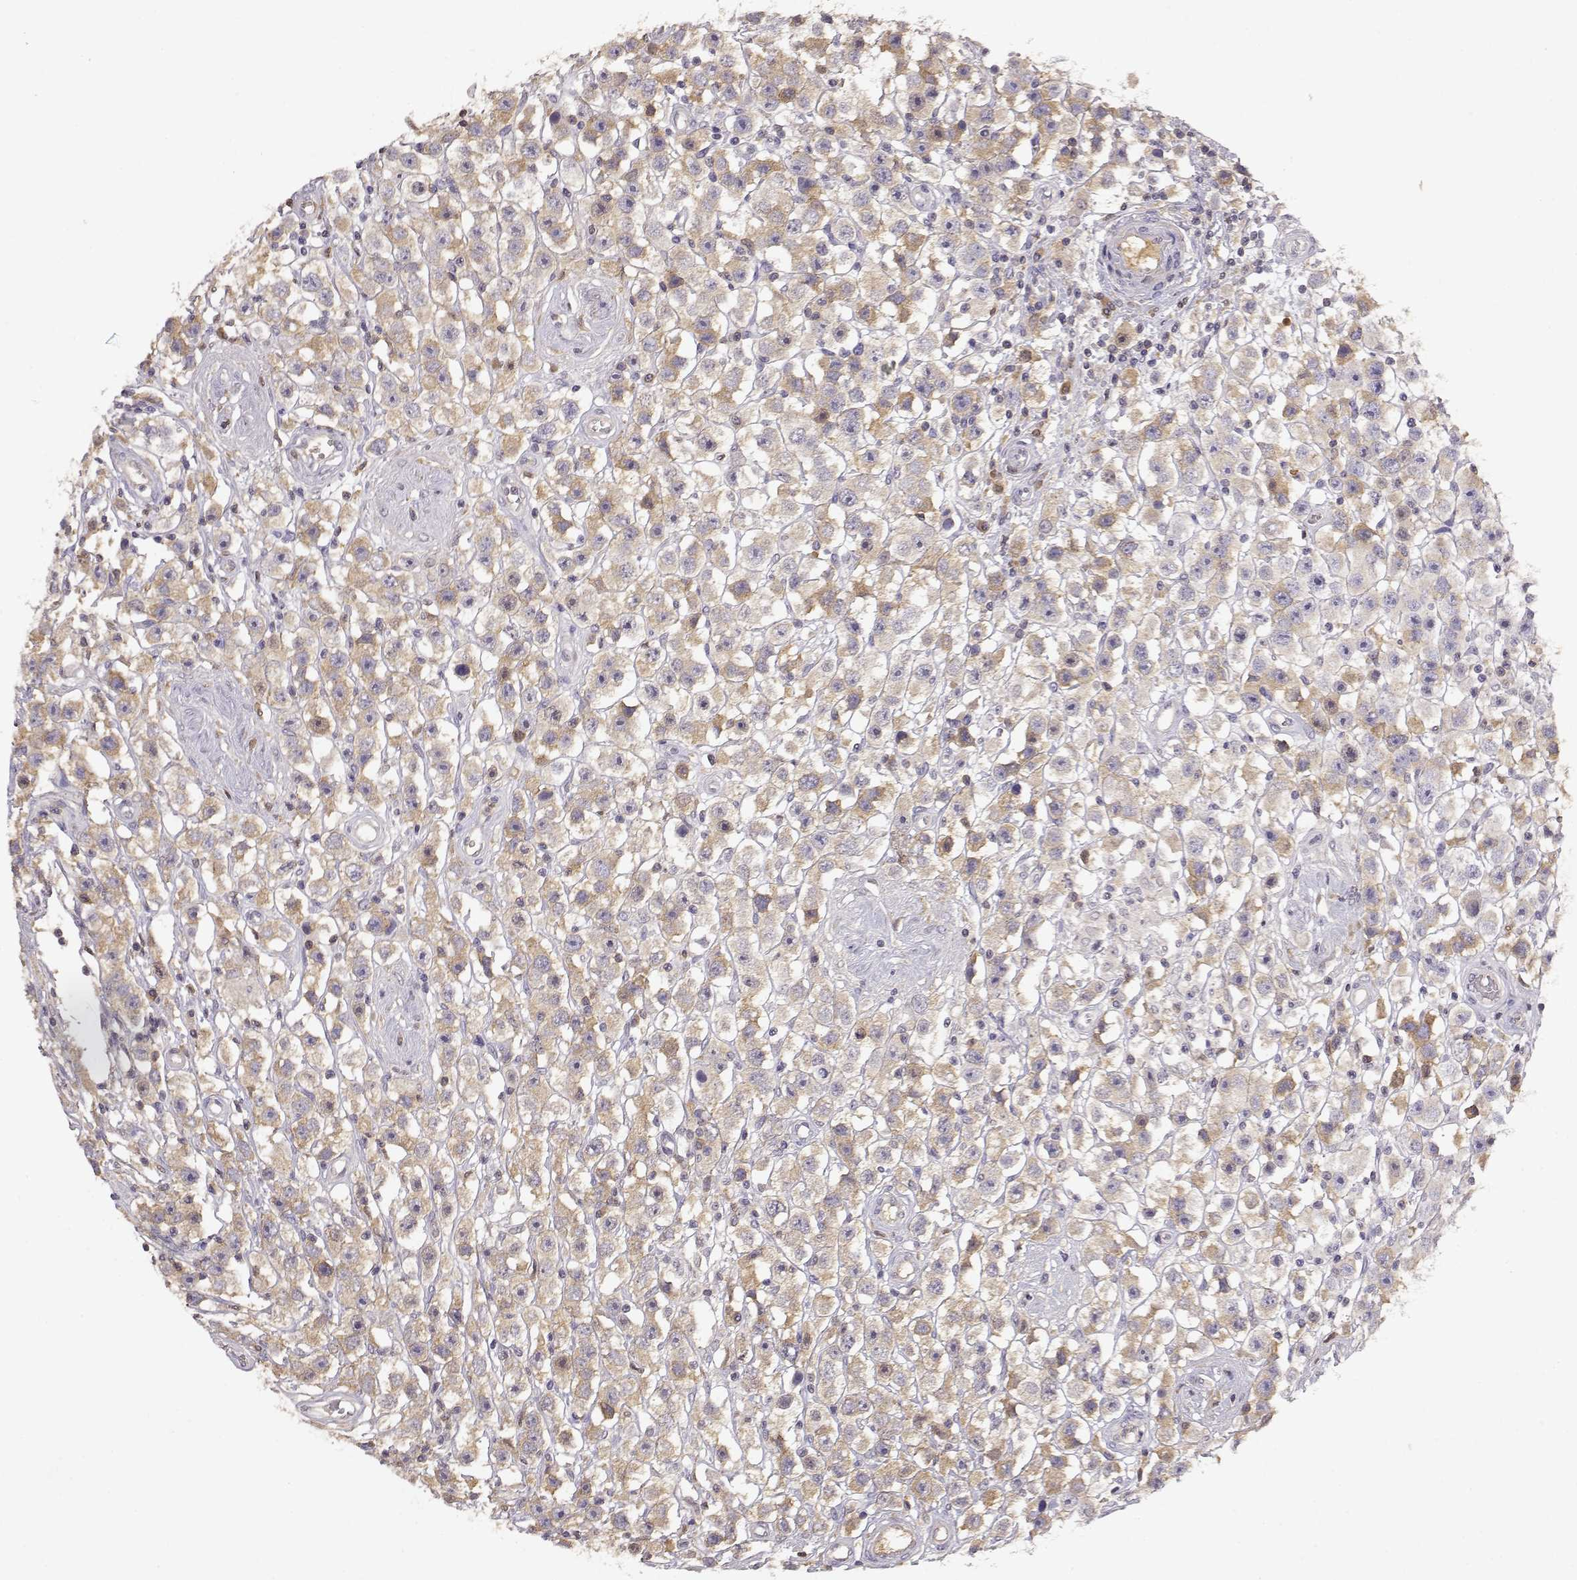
{"staining": {"intensity": "weak", "quantity": ">75%", "location": "cytoplasmic/membranous"}, "tissue": "testis cancer", "cell_type": "Tumor cells", "image_type": "cancer", "snomed": [{"axis": "morphology", "description": "Seminoma, NOS"}, {"axis": "topography", "description": "Testis"}], "caption": "Human testis seminoma stained for a protein (brown) demonstrates weak cytoplasmic/membranous positive expression in approximately >75% of tumor cells.", "gene": "TACR1", "patient": {"sex": "male", "age": 45}}